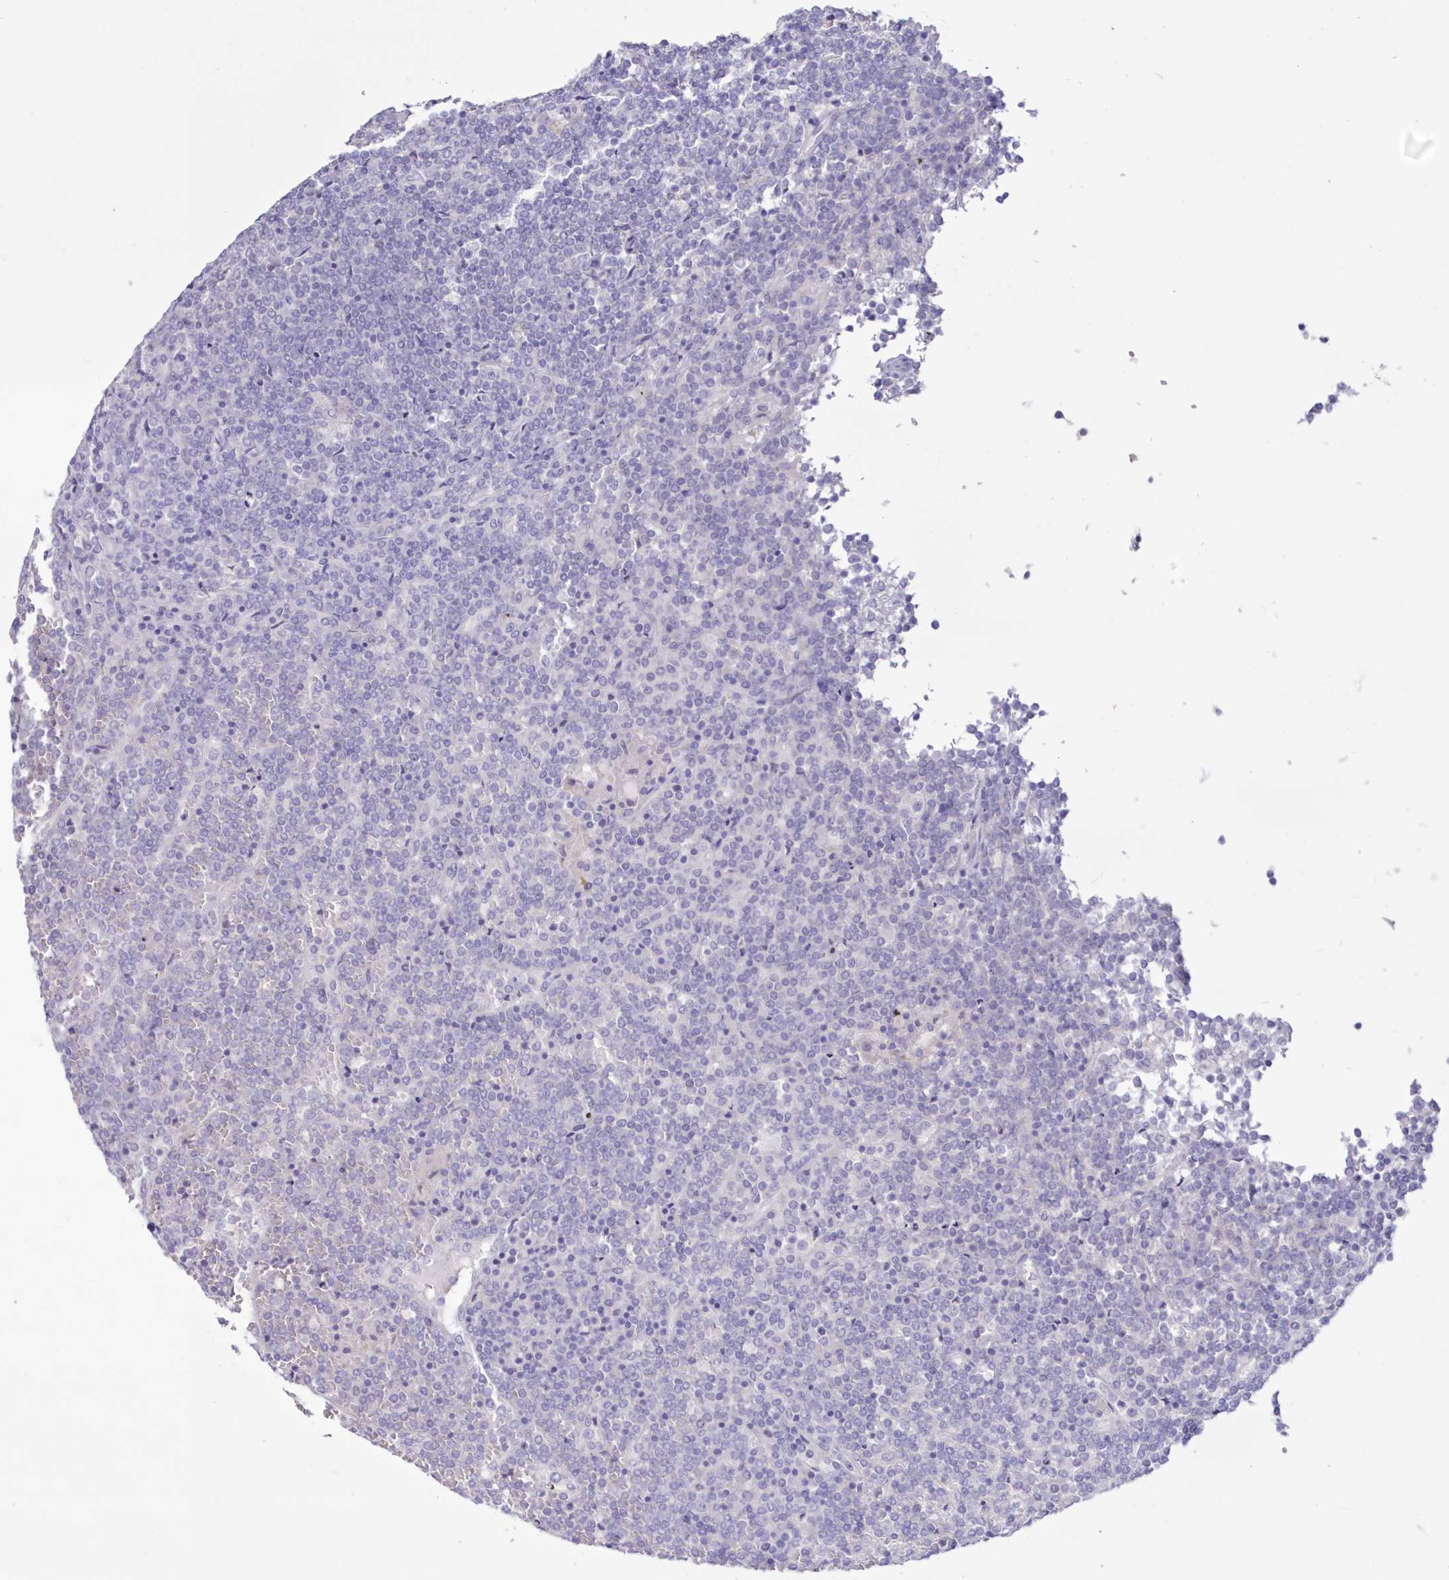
{"staining": {"intensity": "negative", "quantity": "none", "location": "none"}, "tissue": "lymphoma", "cell_type": "Tumor cells", "image_type": "cancer", "snomed": [{"axis": "morphology", "description": "Malignant lymphoma, non-Hodgkin's type, Low grade"}, {"axis": "topography", "description": "Spleen"}], "caption": "The photomicrograph exhibits no staining of tumor cells in lymphoma.", "gene": "CYP3A4", "patient": {"sex": "female", "age": 19}}